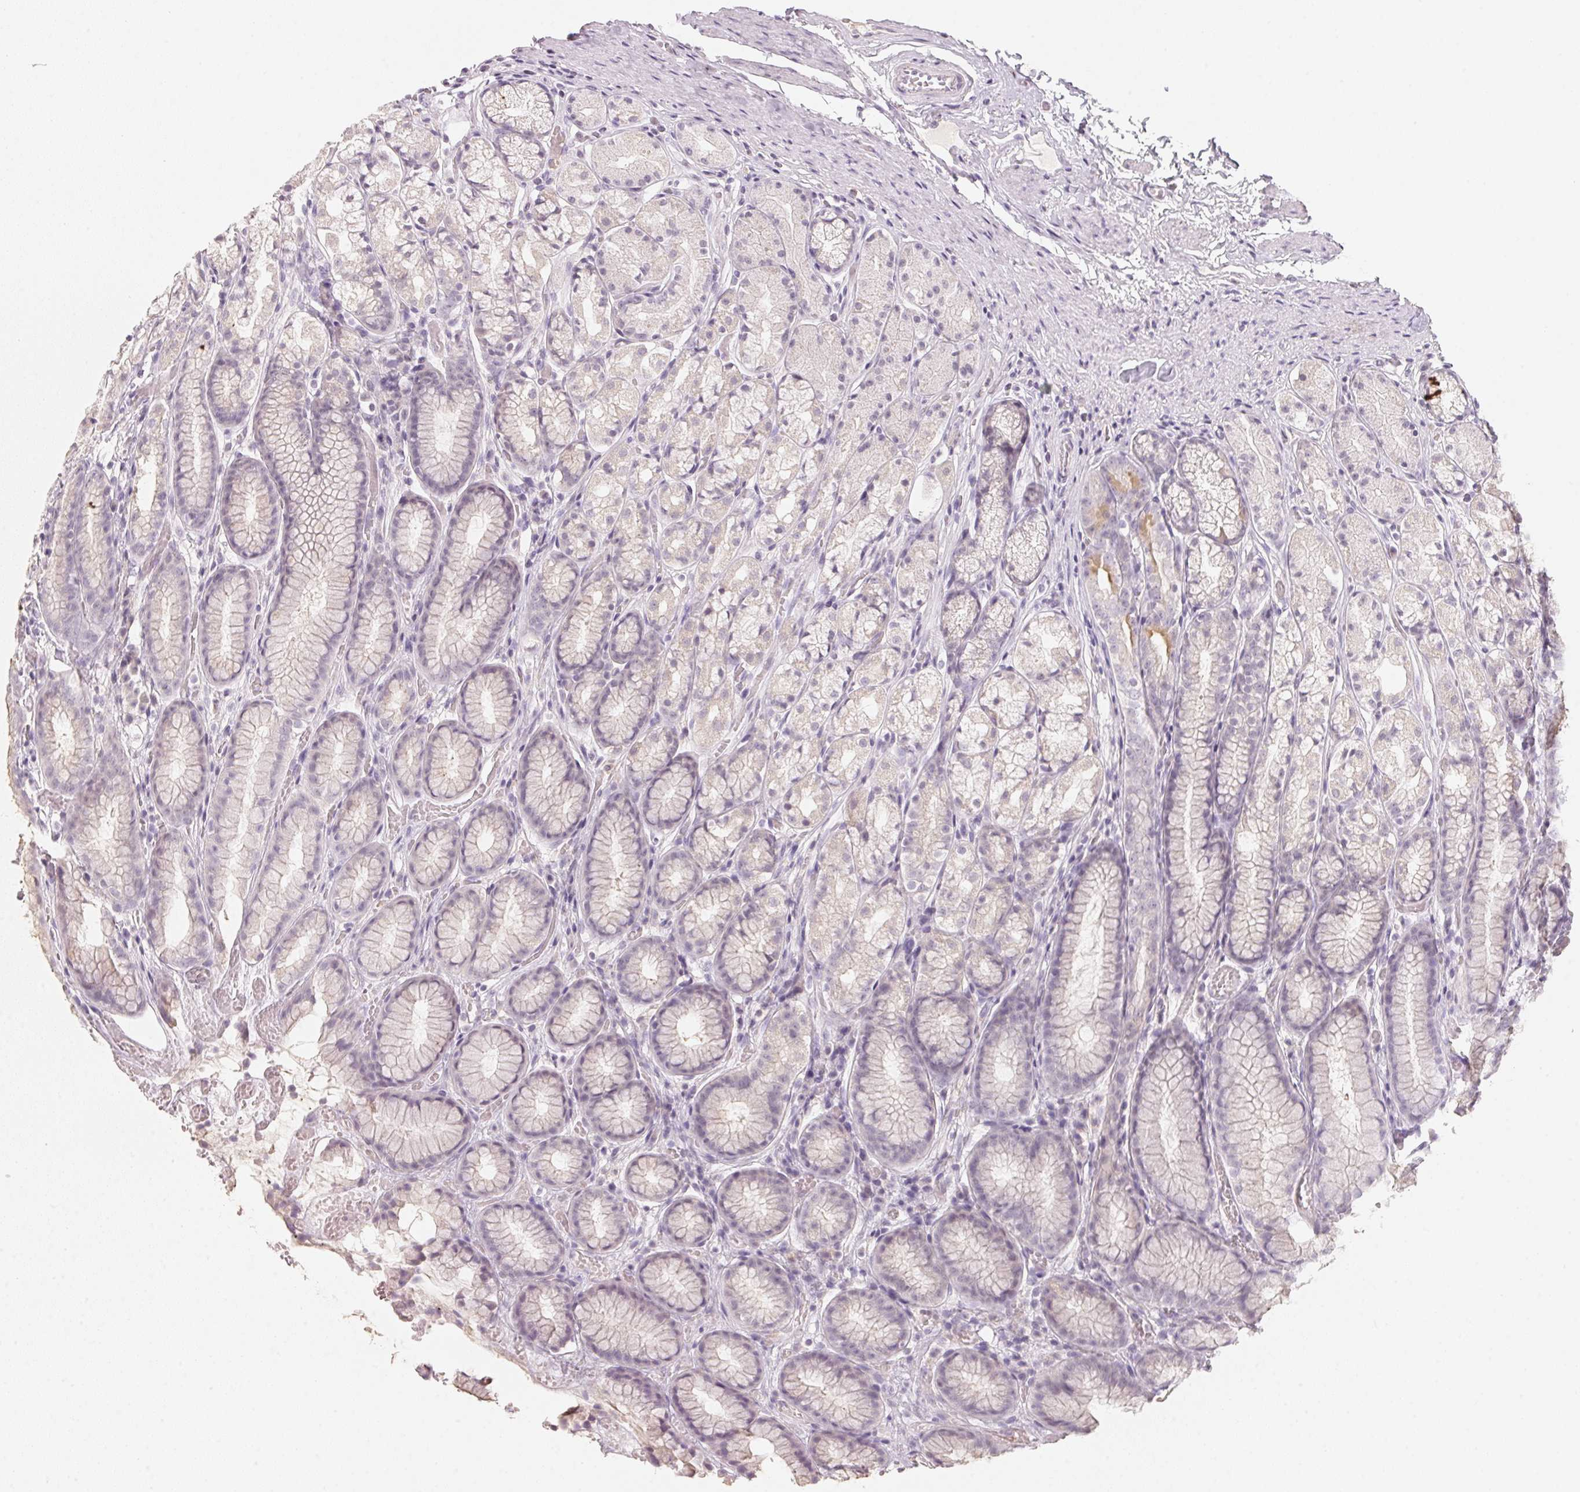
{"staining": {"intensity": "weak", "quantity": "<25%", "location": "cytoplasmic/membranous"}, "tissue": "stomach", "cell_type": "Glandular cells", "image_type": "normal", "snomed": [{"axis": "morphology", "description": "Normal tissue, NOS"}, {"axis": "topography", "description": "Stomach"}], "caption": "IHC histopathology image of normal human stomach stained for a protein (brown), which demonstrates no staining in glandular cells.", "gene": "CFAP276", "patient": {"sex": "male", "age": 70}}